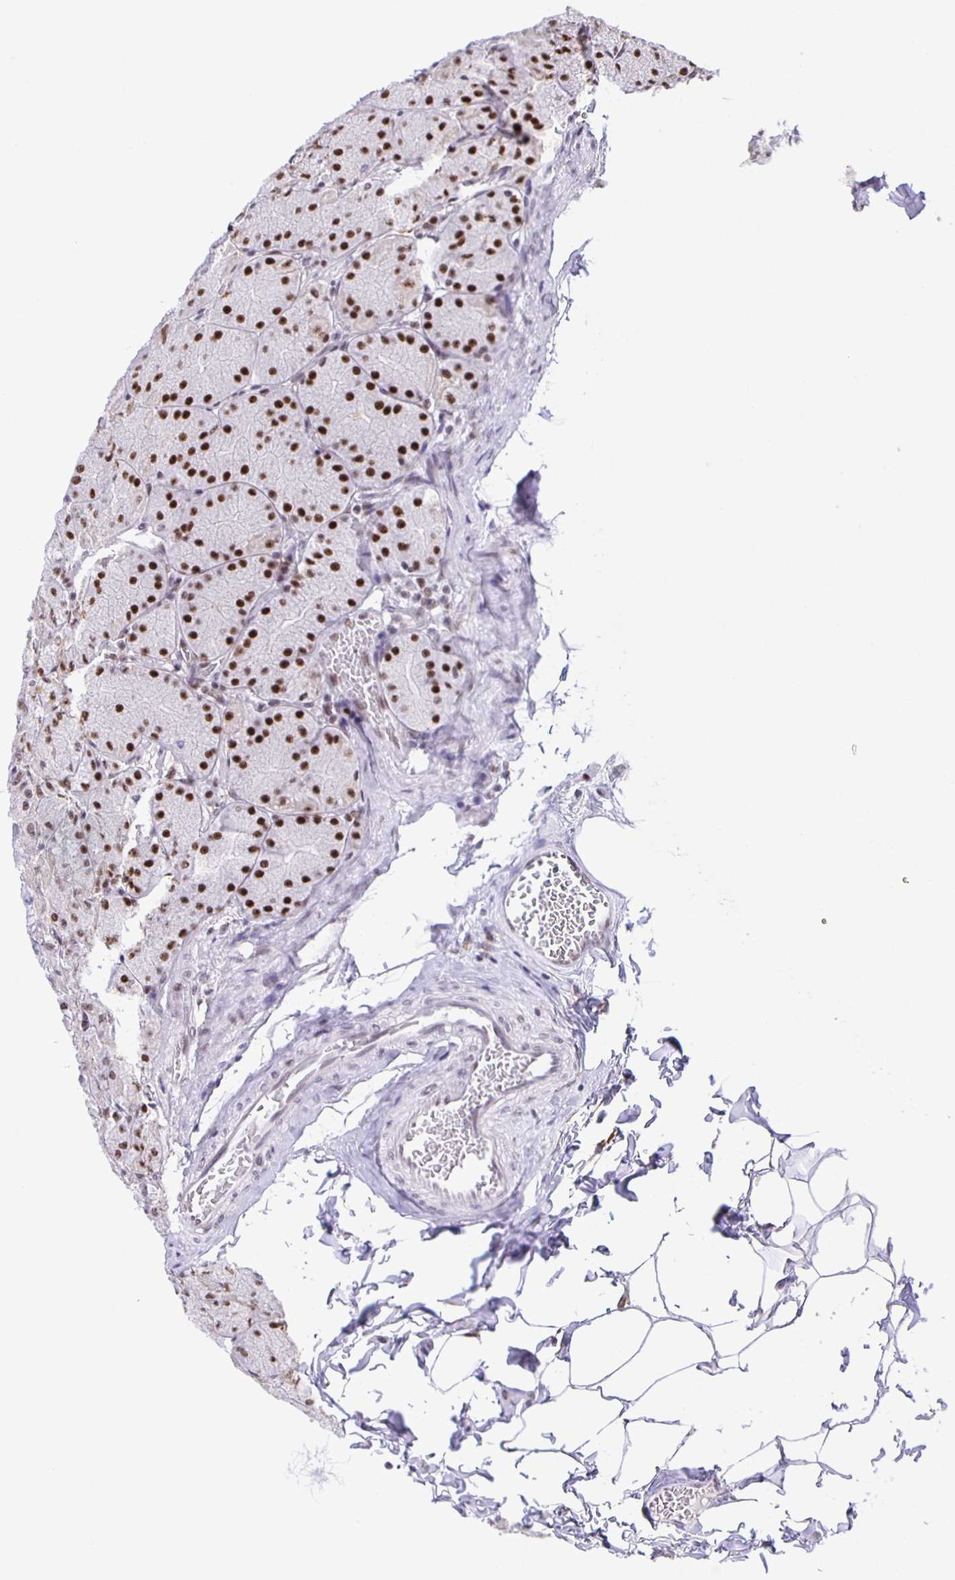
{"staining": {"intensity": "strong", "quantity": "25%-75%", "location": "nuclear"}, "tissue": "stomach", "cell_type": "Glandular cells", "image_type": "normal", "snomed": [{"axis": "morphology", "description": "Normal tissue, NOS"}, {"axis": "topography", "description": "Stomach, upper"}], "caption": "Normal stomach displays strong nuclear staining in about 25%-75% of glandular cells, visualized by immunohistochemistry. The protein is stained brown, and the nuclei are stained in blue (DAB (3,3'-diaminobenzidine) IHC with brightfield microscopy, high magnification).", "gene": "ZRANB2", "patient": {"sex": "female", "age": 56}}